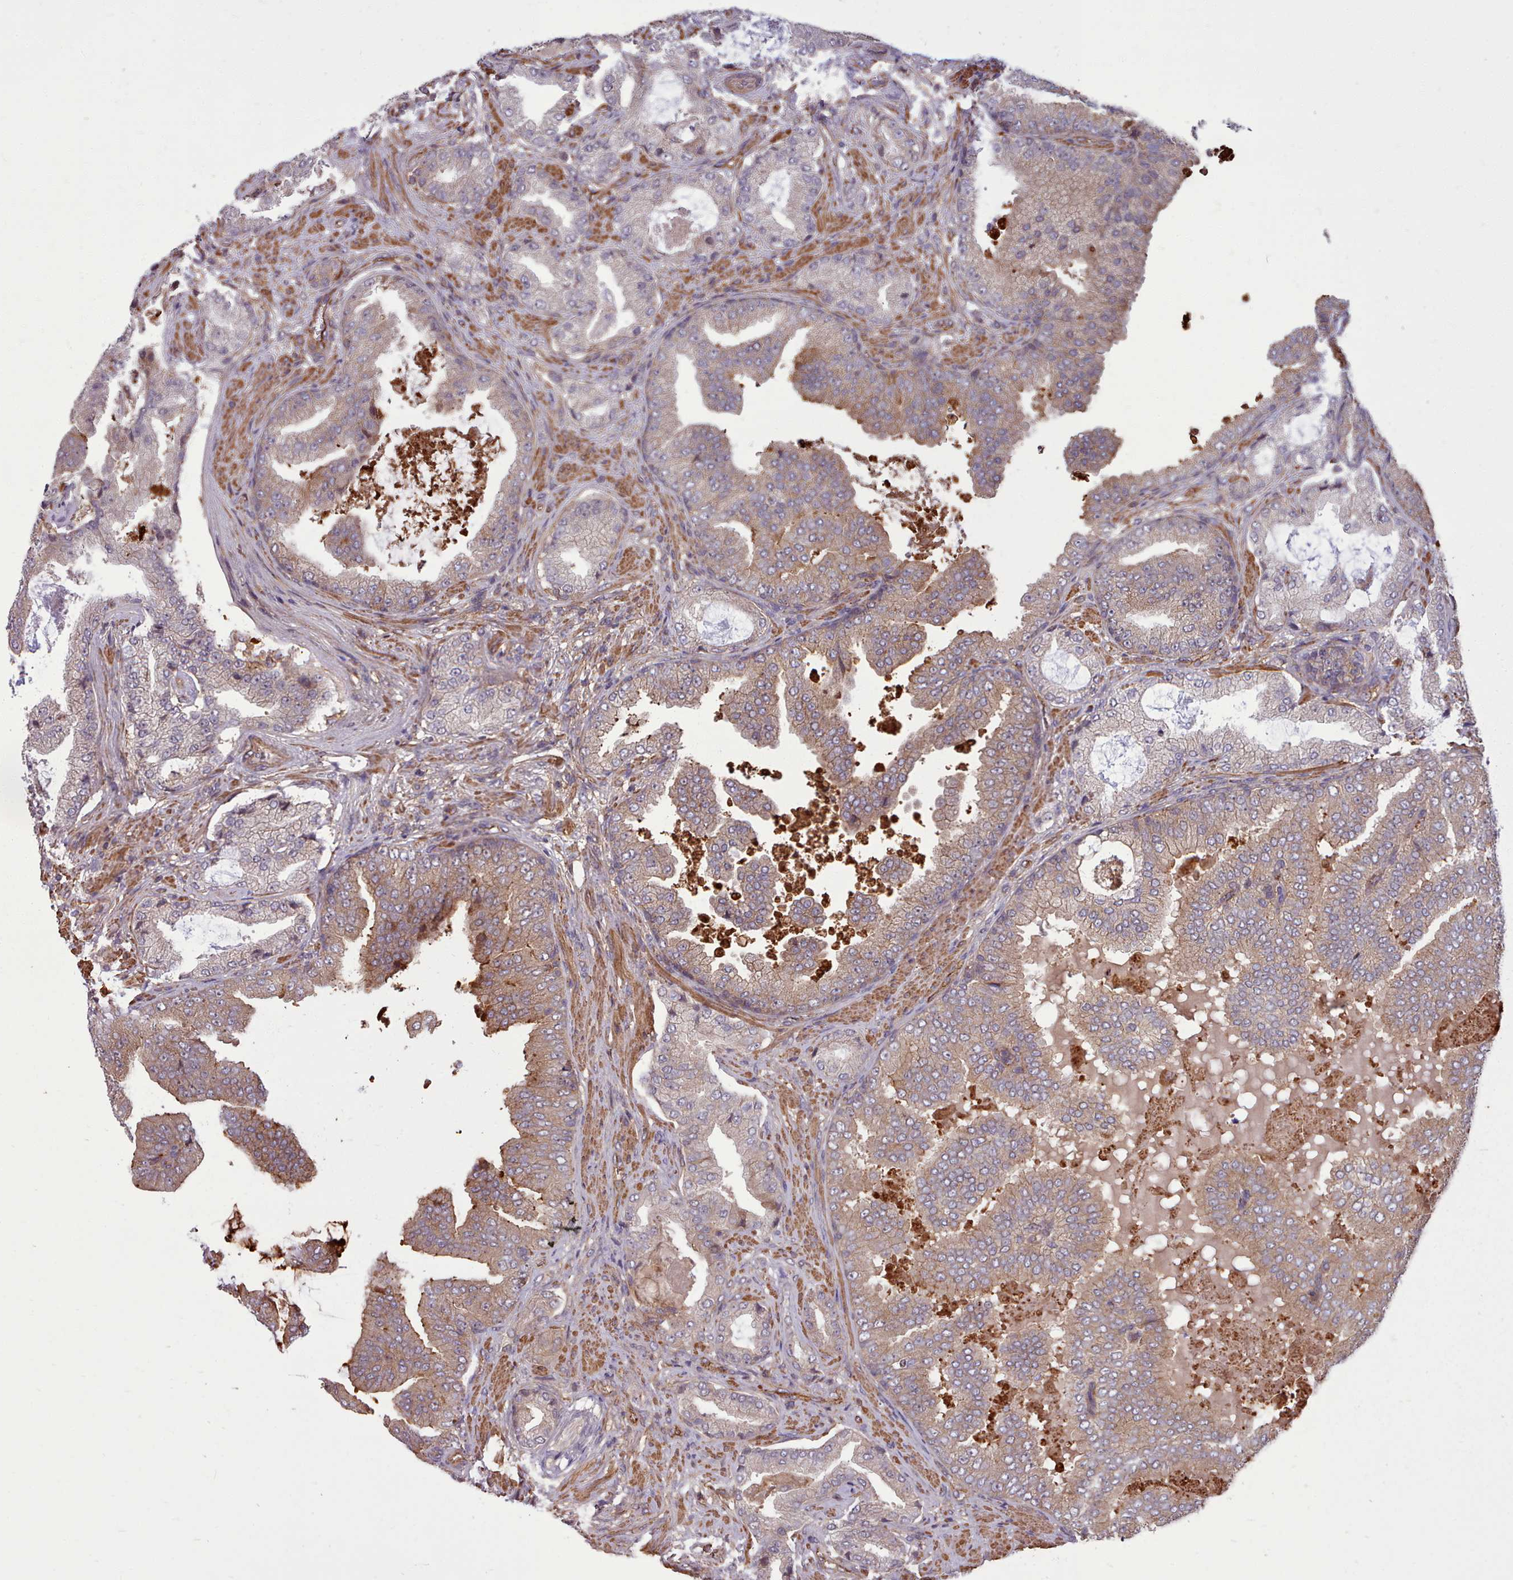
{"staining": {"intensity": "weak", "quantity": ">75%", "location": "cytoplasmic/membranous"}, "tissue": "prostate cancer", "cell_type": "Tumor cells", "image_type": "cancer", "snomed": [{"axis": "morphology", "description": "Adenocarcinoma, High grade"}, {"axis": "topography", "description": "Prostate"}], "caption": "Prostate high-grade adenocarcinoma was stained to show a protein in brown. There is low levels of weak cytoplasmic/membranous positivity in about >75% of tumor cells.", "gene": "STUB1", "patient": {"sex": "male", "age": 68}}